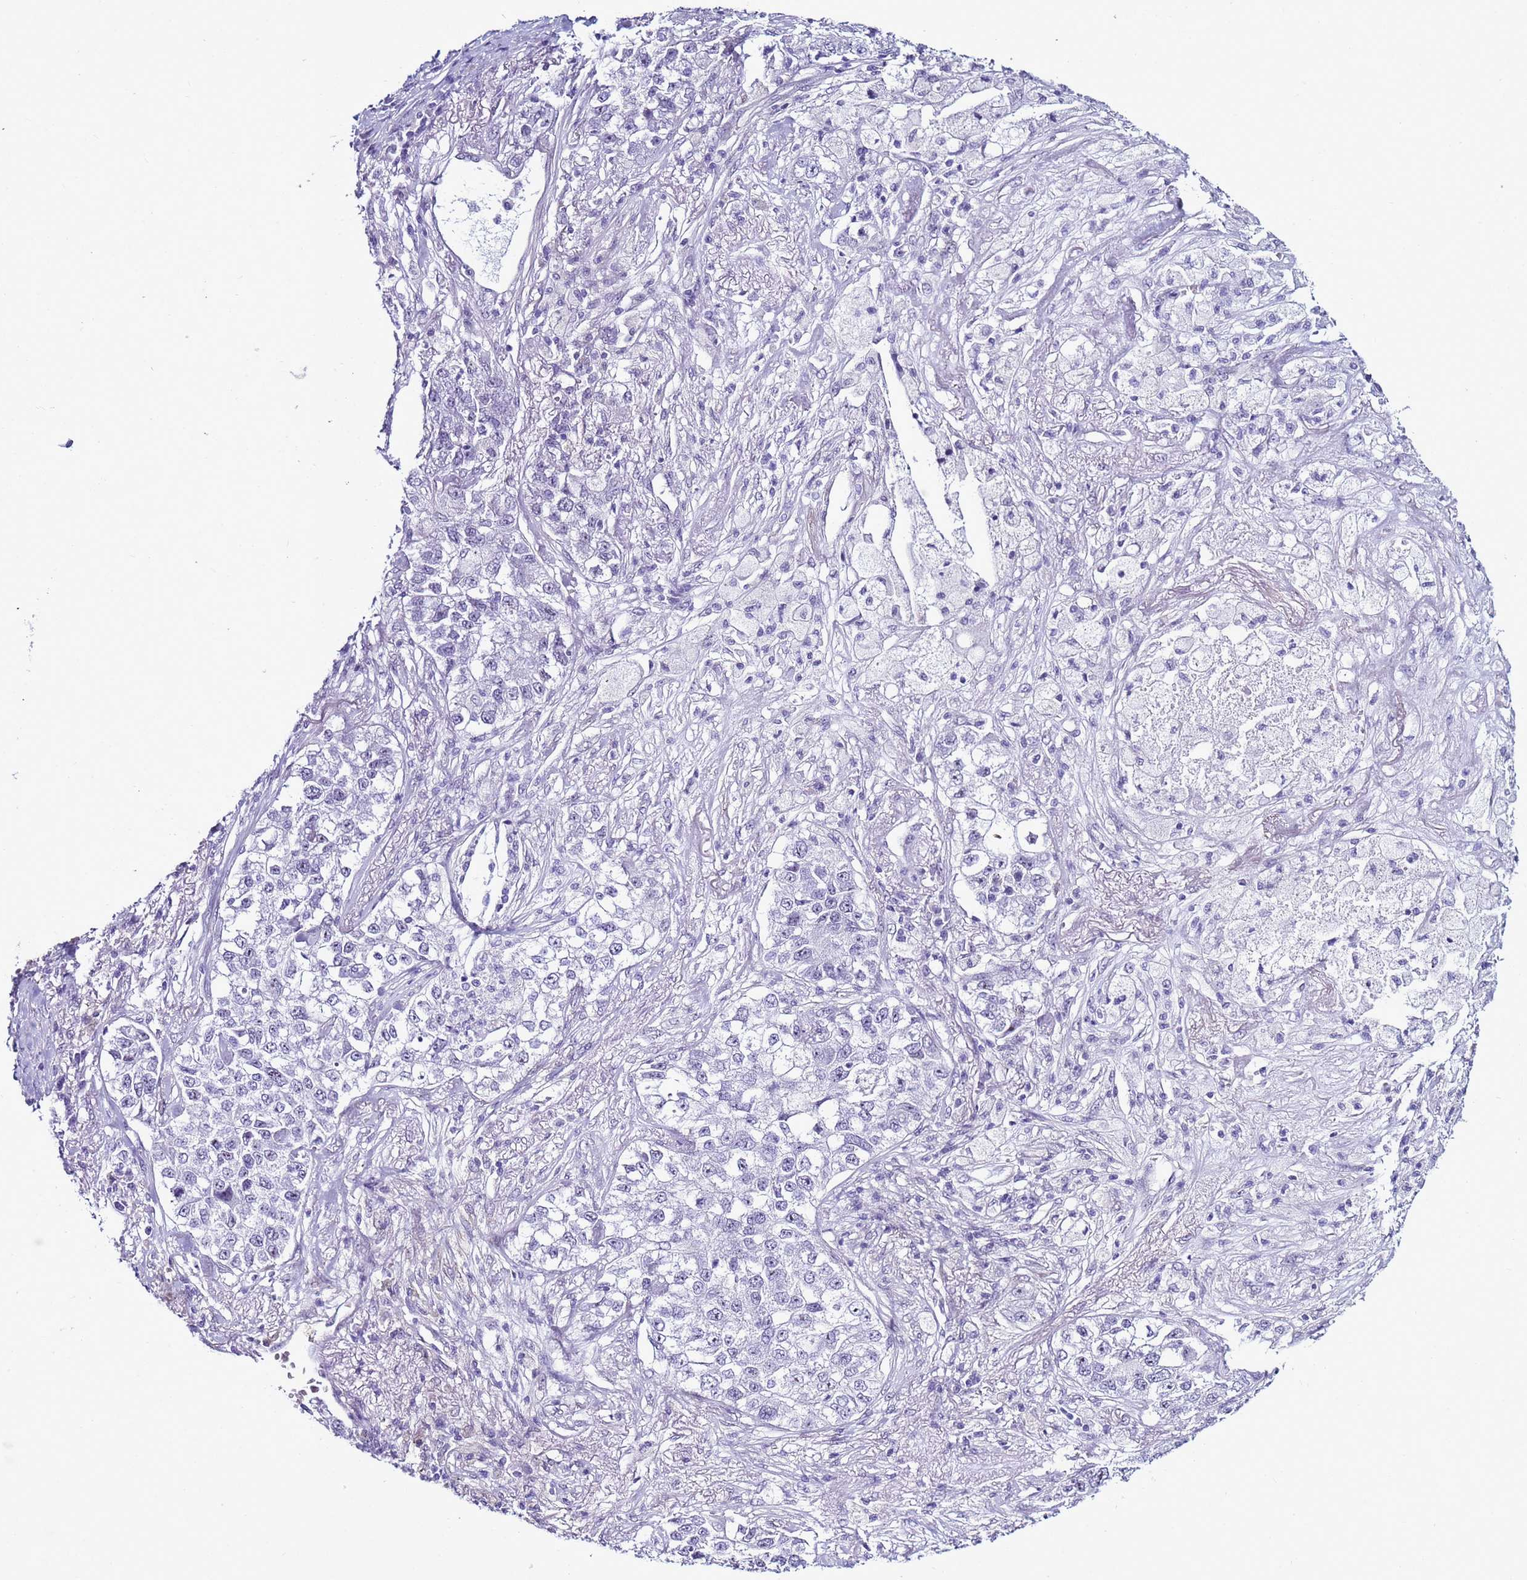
{"staining": {"intensity": "negative", "quantity": "none", "location": "none"}, "tissue": "lung cancer", "cell_type": "Tumor cells", "image_type": "cancer", "snomed": [{"axis": "morphology", "description": "Adenocarcinoma, NOS"}, {"axis": "topography", "description": "Lung"}], "caption": "IHC image of human lung cancer (adenocarcinoma) stained for a protein (brown), which displays no positivity in tumor cells. (DAB (3,3'-diaminobenzidine) immunohistochemistry (IHC) visualized using brightfield microscopy, high magnification).", "gene": "LRRC10B", "patient": {"sex": "male", "age": 49}}